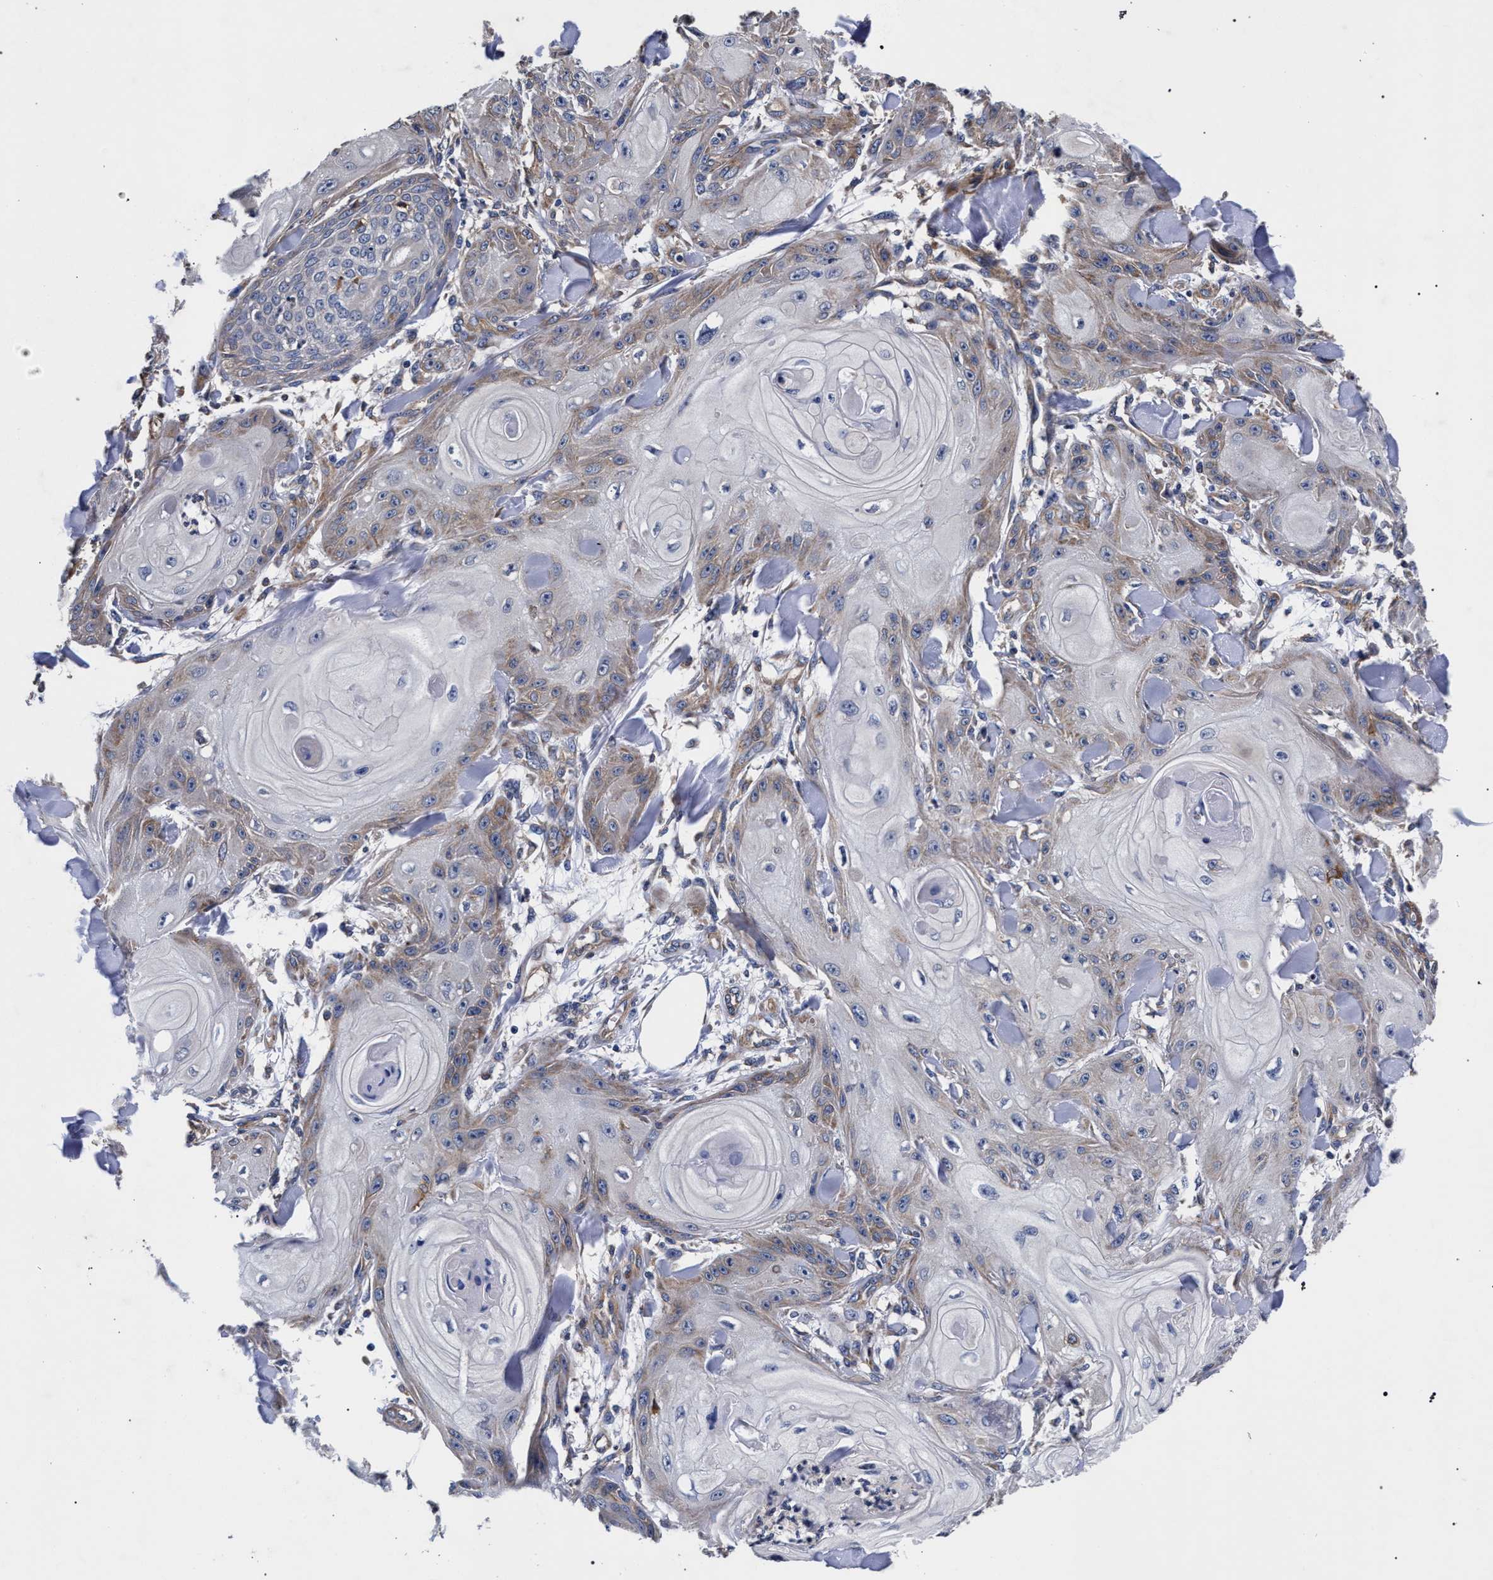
{"staining": {"intensity": "weak", "quantity": "<25%", "location": "cytoplasmic/membranous"}, "tissue": "skin cancer", "cell_type": "Tumor cells", "image_type": "cancer", "snomed": [{"axis": "morphology", "description": "Squamous cell carcinoma, NOS"}, {"axis": "topography", "description": "Skin"}], "caption": "Tumor cells are negative for brown protein staining in skin squamous cell carcinoma. (DAB (3,3'-diaminobenzidine) IHC, high magnification).", "gene": "CFAP95", "patient": {"sex": "male", "age": 74}}